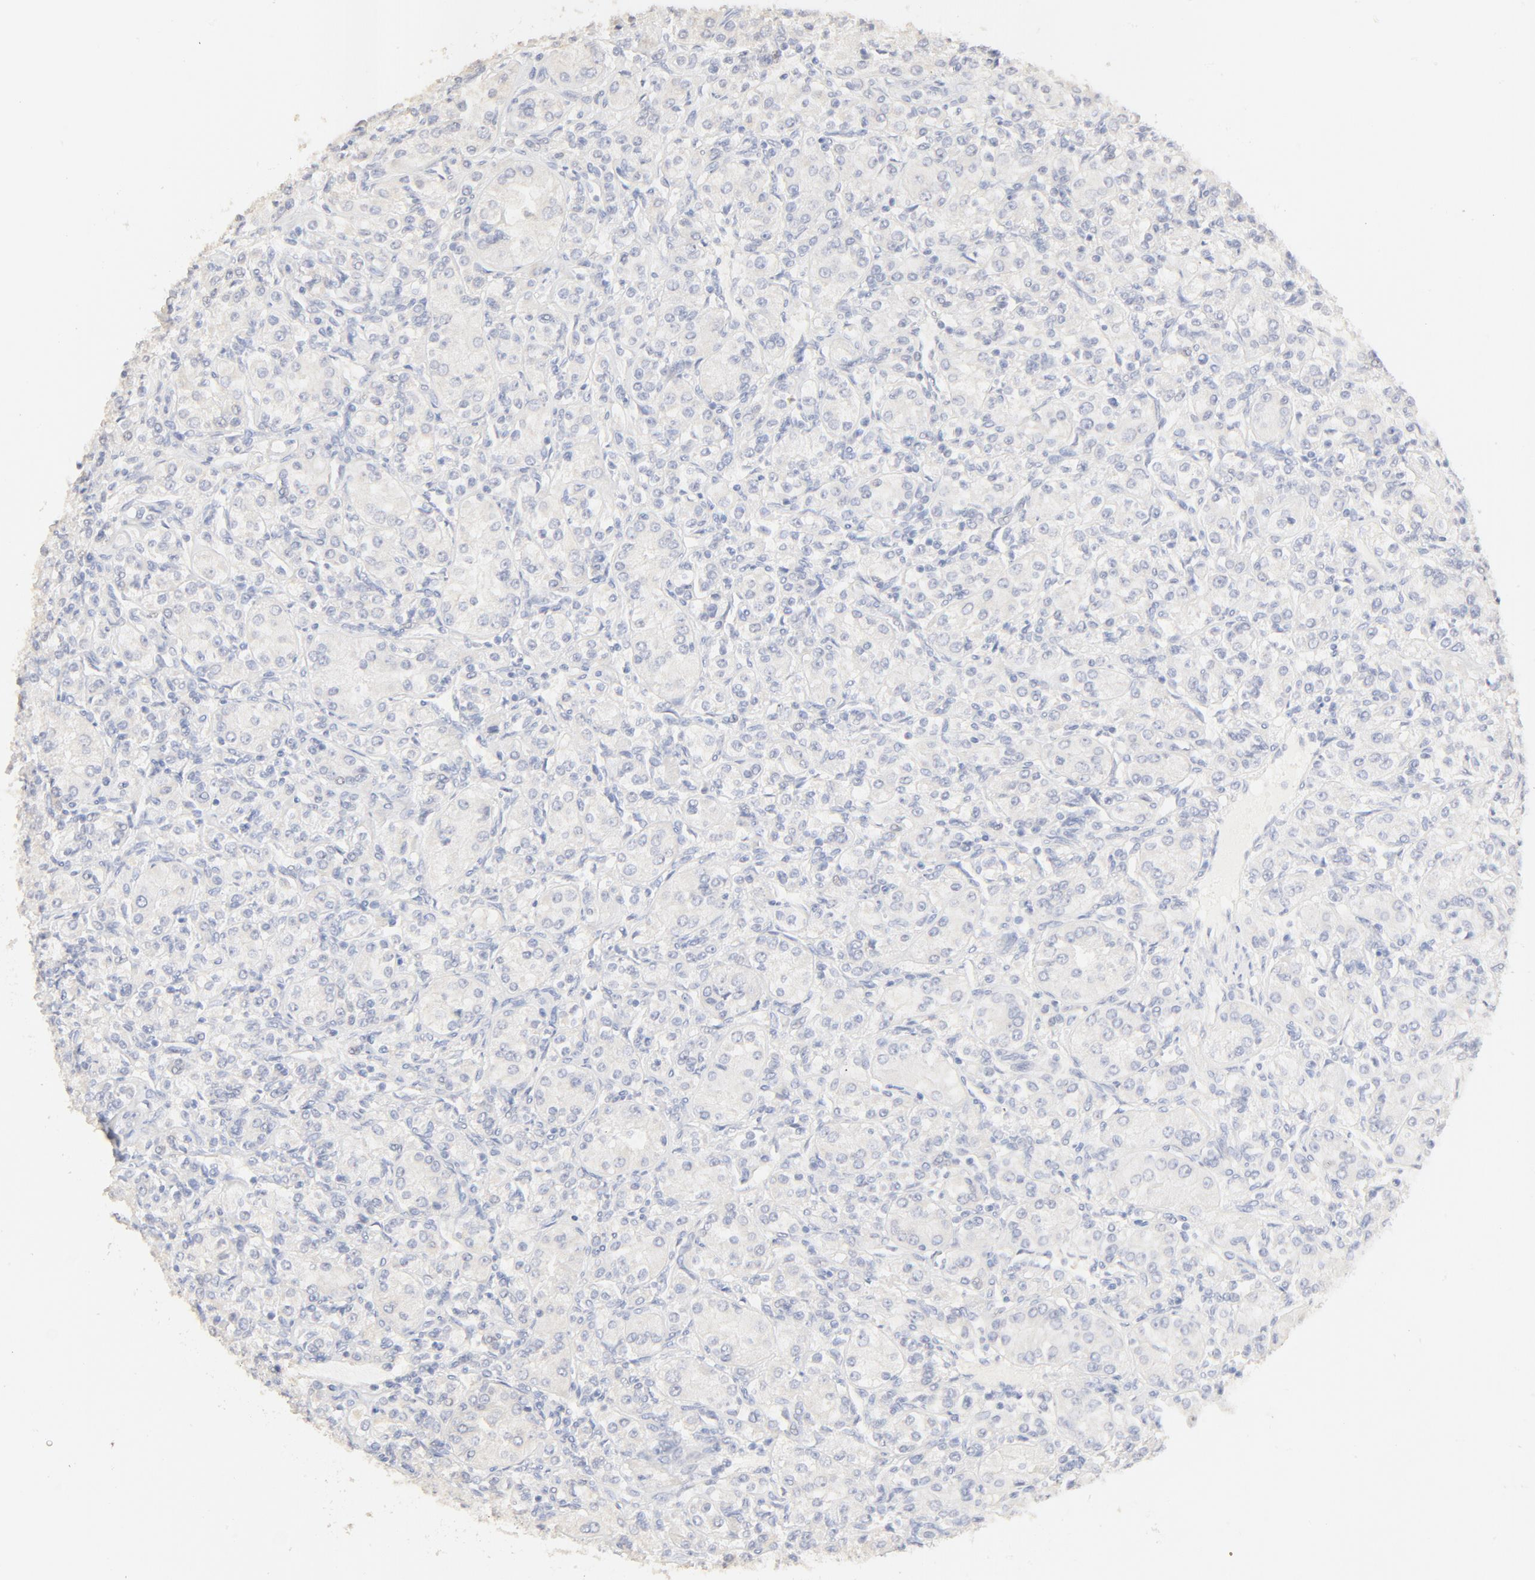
{"staining": {"intensity": "negative", "quantity": "none", "location": "none"}, "tissue": "renal cancer", "cell_type": "Tumor cells", "image_type": "cancer", "snomed": [{"axis": "morphology", "description": "Adenocarcinoma, NOS"}, {"axis": "topography", "description": "Kidney"}], "caption": "IHC of renal cancer (adenocarcinoma) shows no expression in tumor cells.", "gene": "FCGBP", "patient": {"sex": "male", "age": 77}}